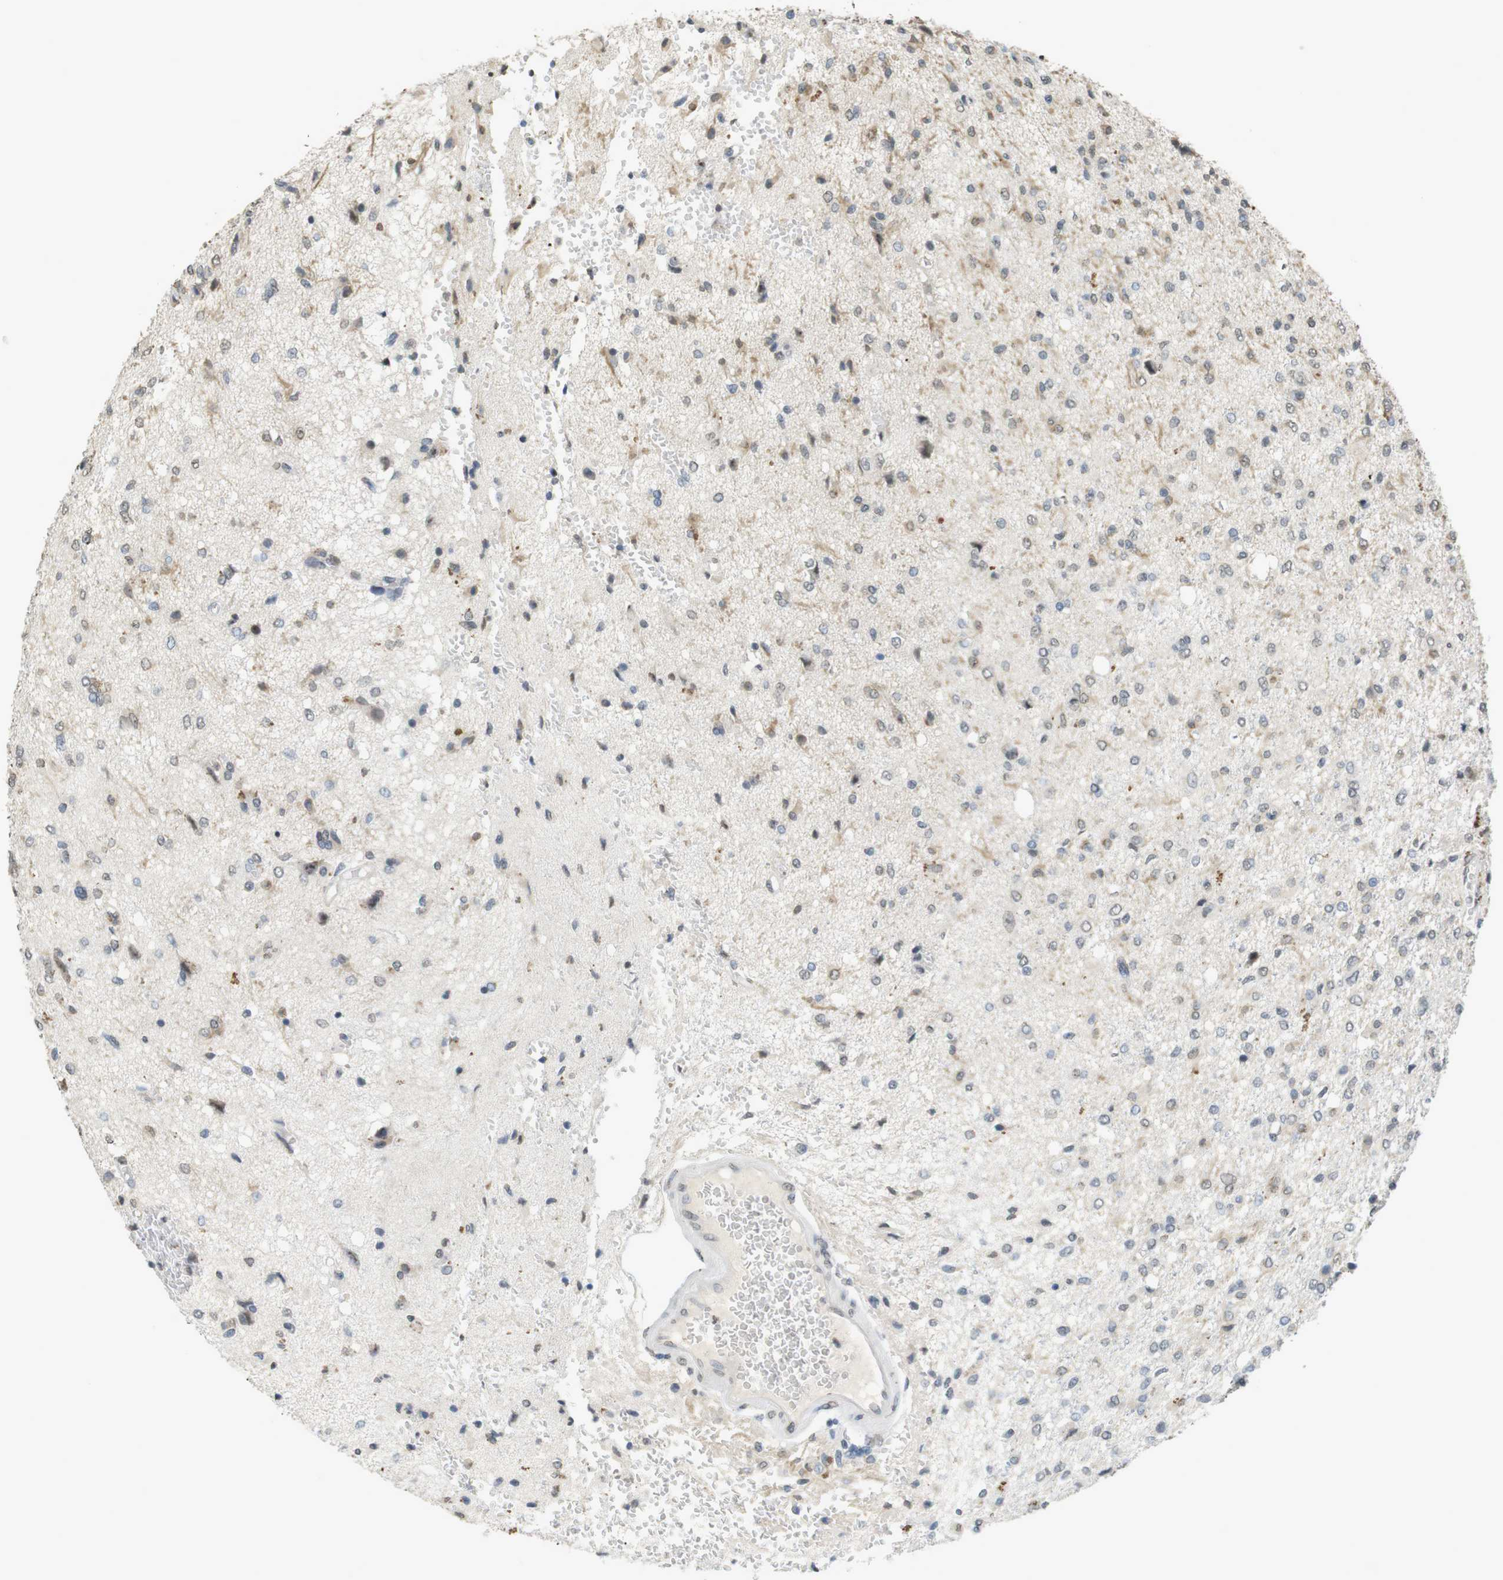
{"staining": {"intensity": "weak", "quantity": "<25%", "location": "cytoplasmic/membranous"}, "tissue": "glioma", "cell_type": "Tumor cells", "image_type": "cancer", "snomed": [{"axis": "morphology", "description": "Glioma, malignant, High grade"}, {"axis": "topography", "description": "Brain"}], "caption": "IHC of glioma shows no staining in tumor cells.", "gene": "FZD10", "patient": {"sex": "female", "age": 59}}